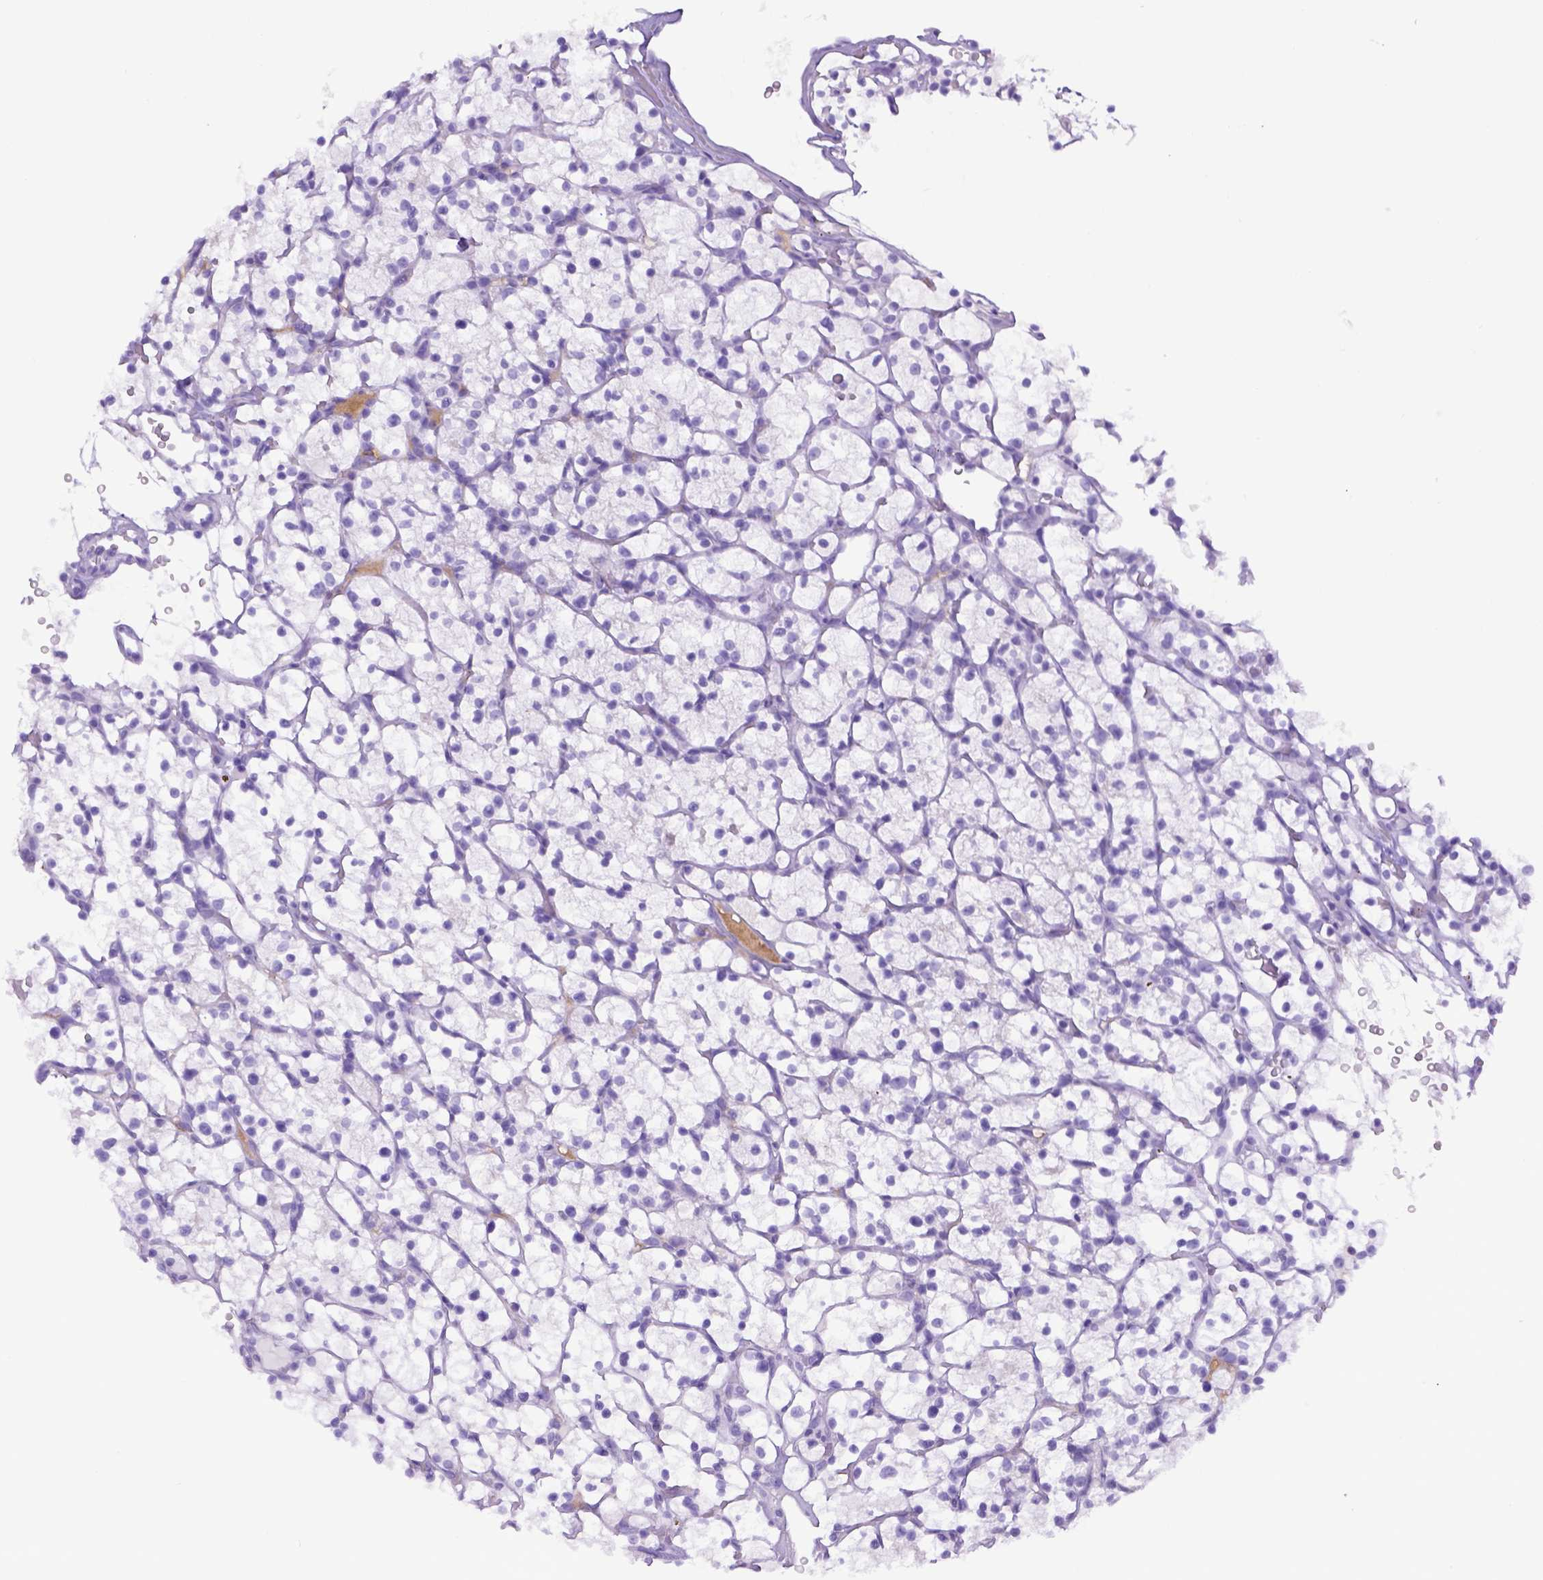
{"staining": {"intensity": "negative", "quantity": "none", "location": "none"}, "tissue": "renal cancer", "cell_type": "Tumor cells", "image_type": "cancer", "snomed": [{"axis": "morphology", "description": "Adenocarcinoma, NOS"}, {"axis": "topography", "description": "Kidney"}], "caption": "IHC photomicrograph of neoplastic tissue: human renal cancer (adenocarcinoma) stained with DAB demonstrates no significant protein positivity in tumor cells. Brightfield microscopy of IHC stained with DAB (3,3'-diaminobenzidine) (brown) and hematoxylin (blue), captured at high magnification.", "gene": "ITIH4", "patient": {"sex": "female", "age": 64}}